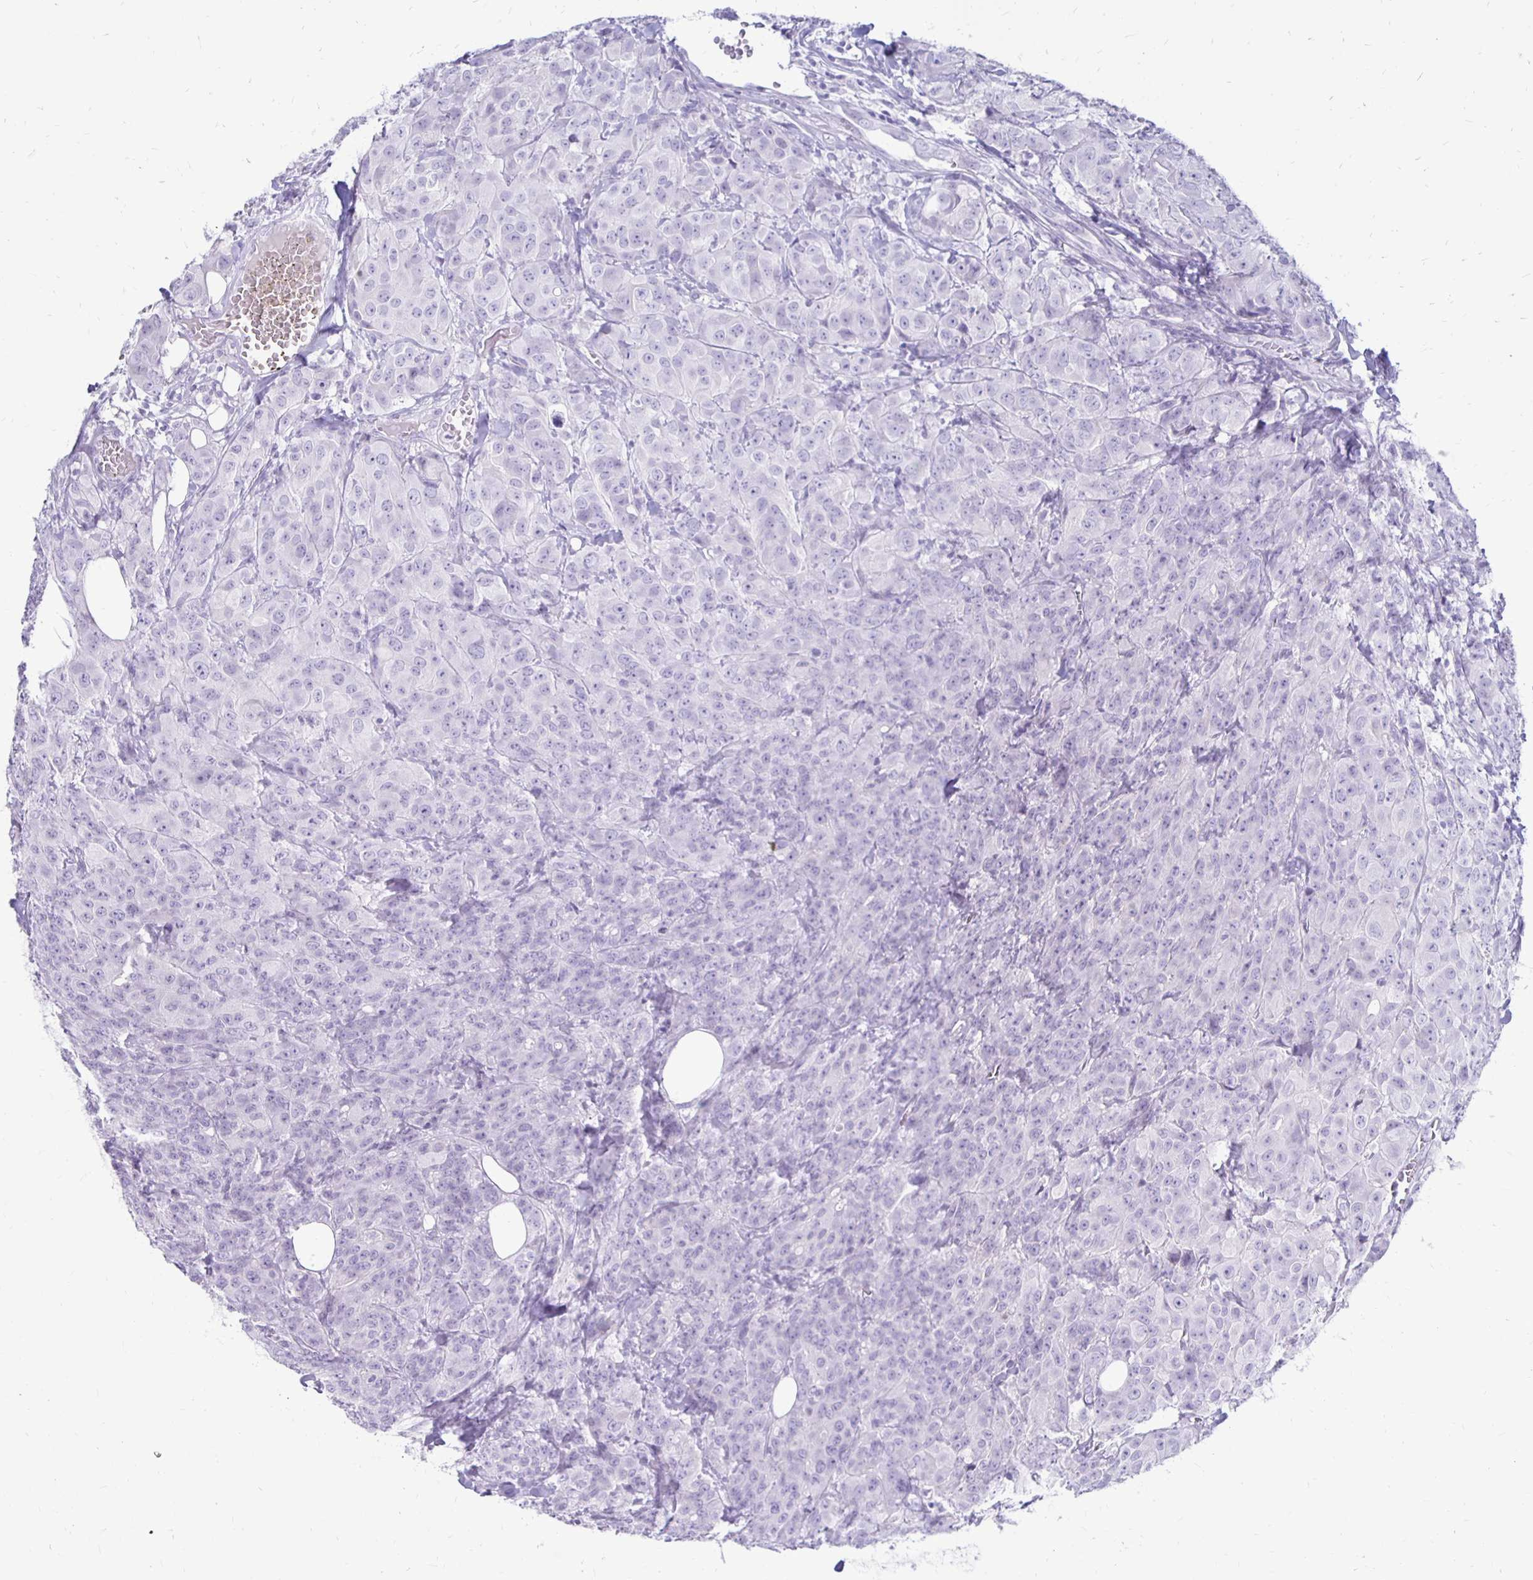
{"staining": {"intensity": "negative", "quantity": "none", "location": "none"}, "tissue": "breast cancer", "cell_type": "Tumor cells", "image_type": "cancer", "snomed": [{"axis": "morphology", "description": "Normal tissue, NOS"}, {"axis": "morphology", "description": "Duct carcinoma"}, {"axis": "topography", "description": "Breast"}], "caption": "This is an immunohistochemistry (IHC) photomicrograph of breast cancer (intraductal carcinoma). There is no expression in tumor cells.", "gene": "RYR1", "patient": {"sex": "female", "age": 43}}